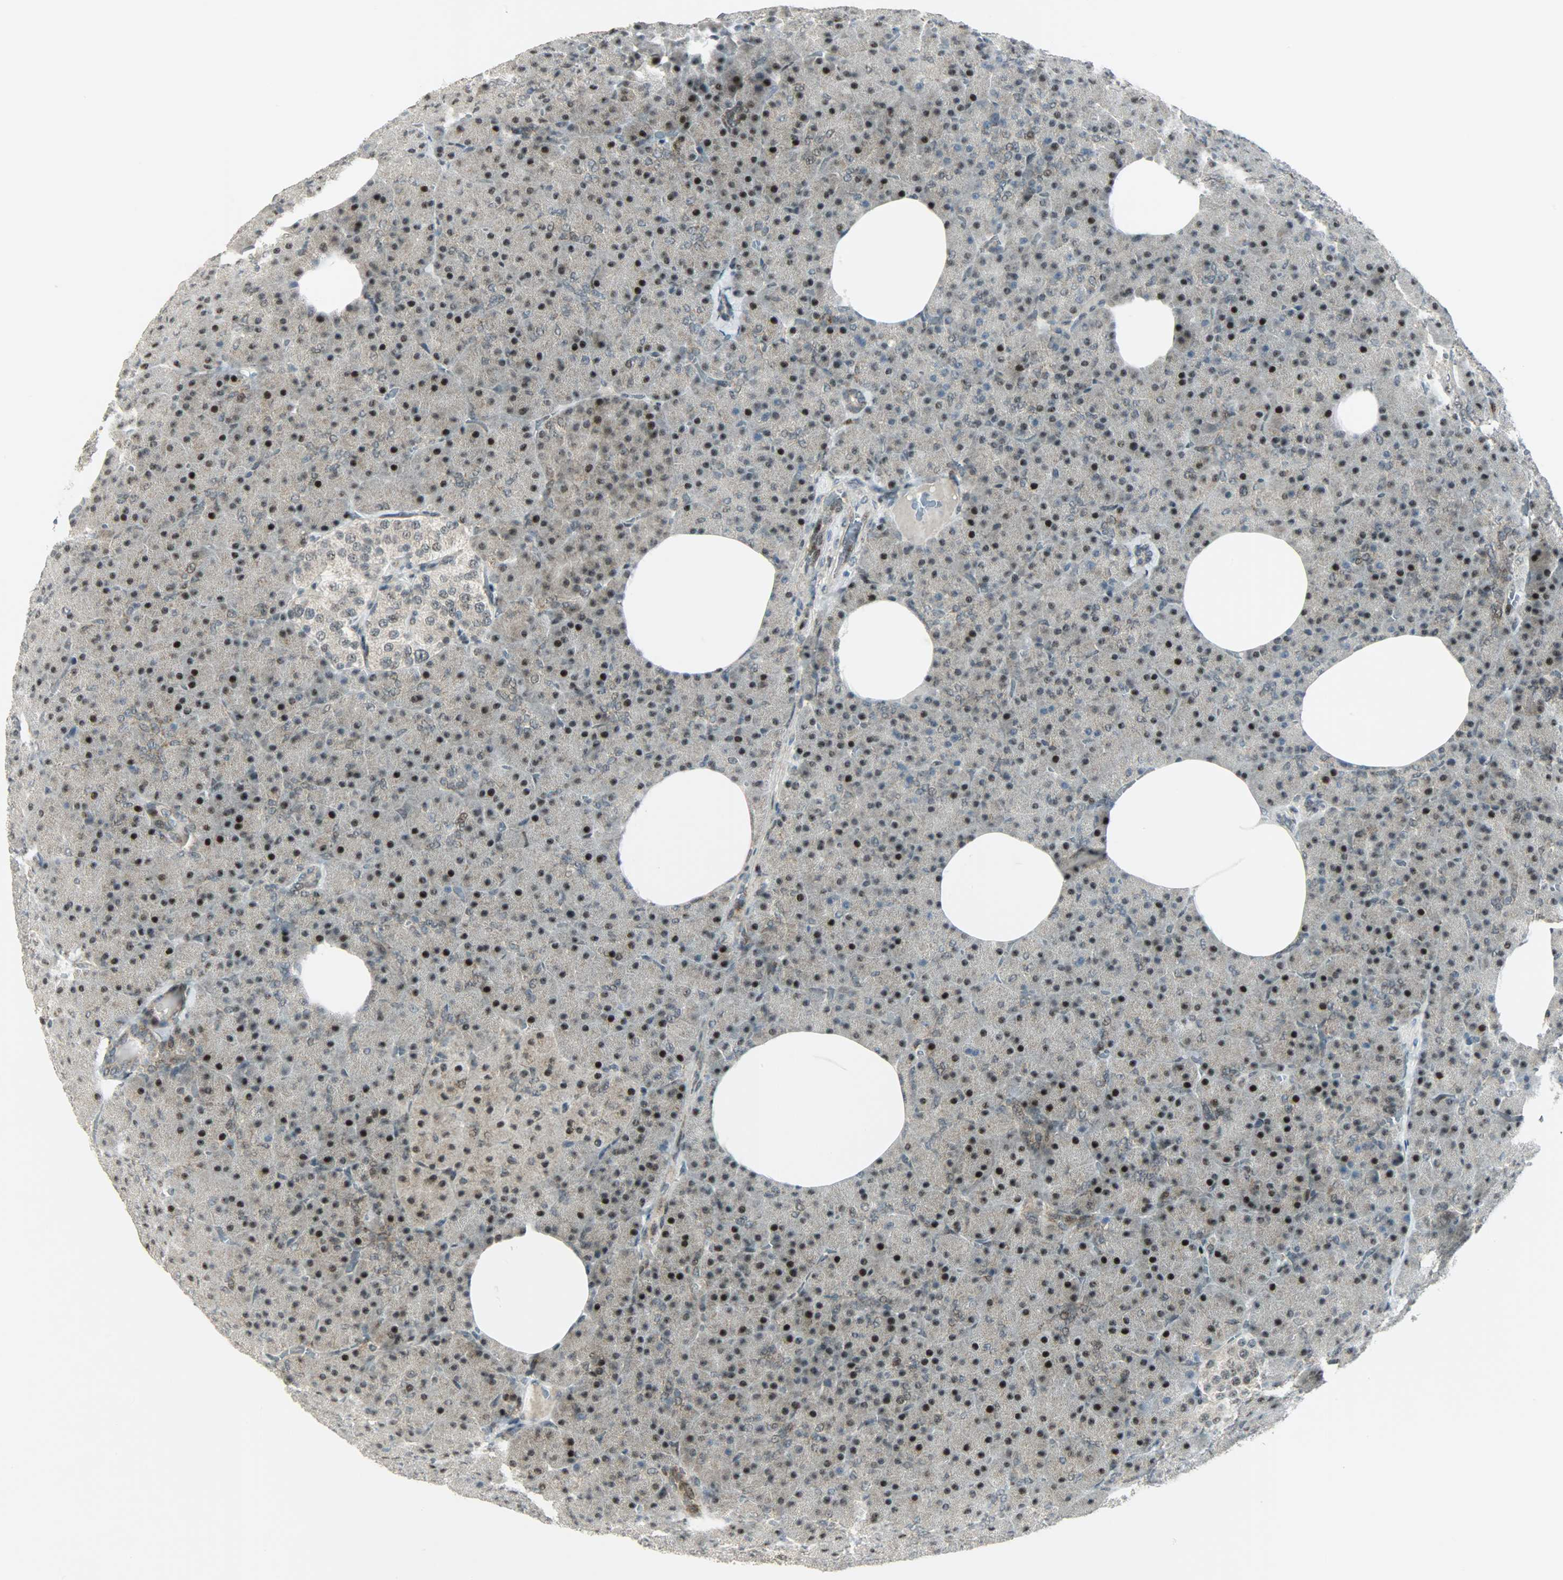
{"staining": {"intensity": "weak", "quantity": "25%-75%", "location": "nuclear"}, "tissue": "pancreas", "cell_type": "Exocrine glandular cells", "image_type": "normal", "snomed": [{"axis": "morphology", "description": "Normal tissue, NOS"}, {"axis": "topography", "description": "Pancreas"}], "caption": "An image of pancreas stained for a protein displays weak nuclear brown staining in exocrine glandular cells. The staining was performed using DAB to visualize the protein expression in brown, while the nuclei were stained in blue with hematoxylin (Magnification: 20x).", "gene": "IL15", "patient": {"sex": "female", "age": 35}}